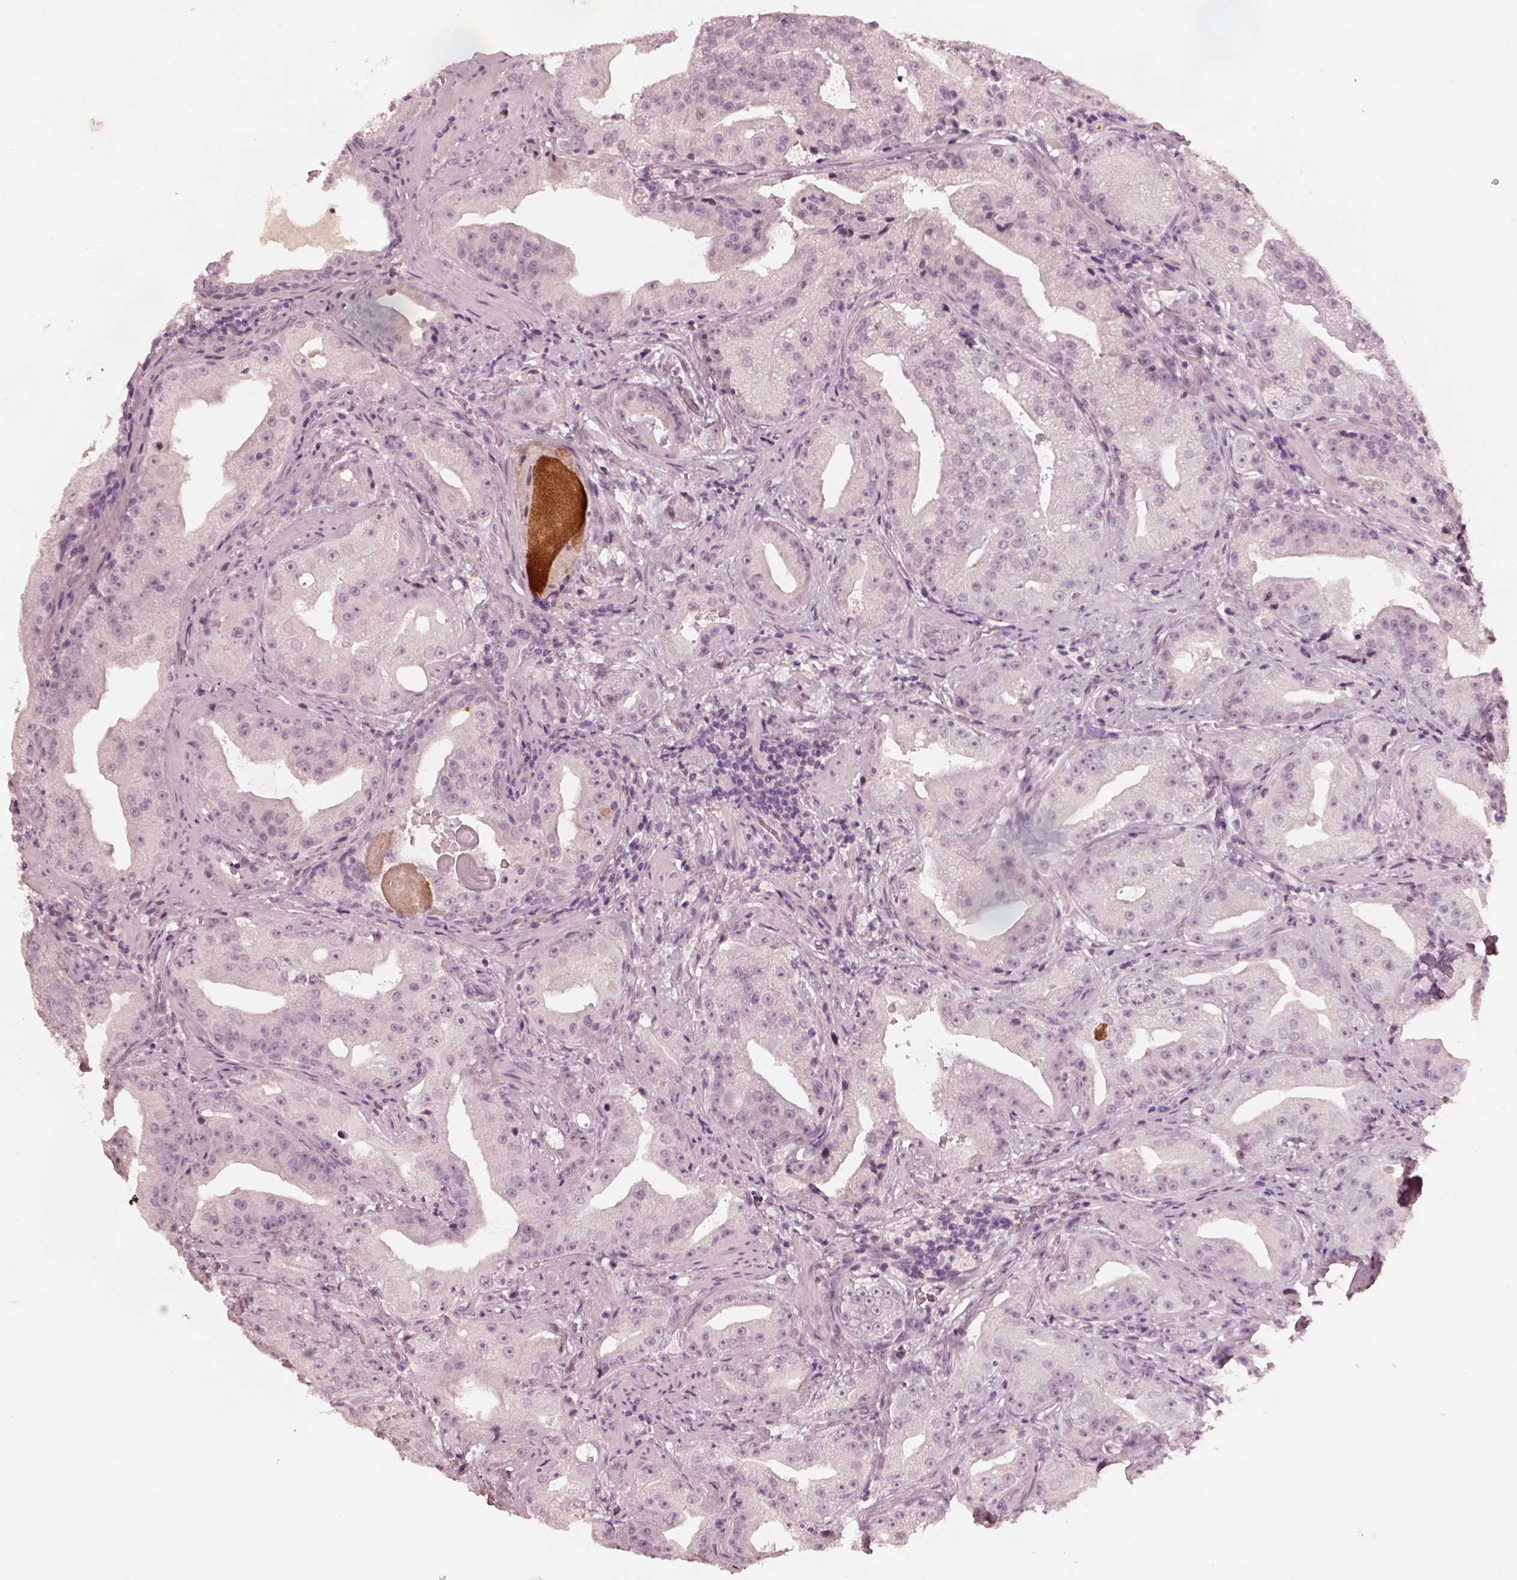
{"staining": {"intensity": "negative", "quantity": "none", "location": "none"}, "tissue": "prostate cancer", "cell_type": "Tumor cells", "image_type": "cancer", "snomed": [{"axis": "morphology", "description": "Adenocarcinoma, Low grade"}, {"axis": "topography", "description": "Prostate"}], "caption": "Tumor cells are negative for brown protein staining in prostate cancer.", "gene": "KCNA2", "patient": {"sex": "male", "age": 62}}